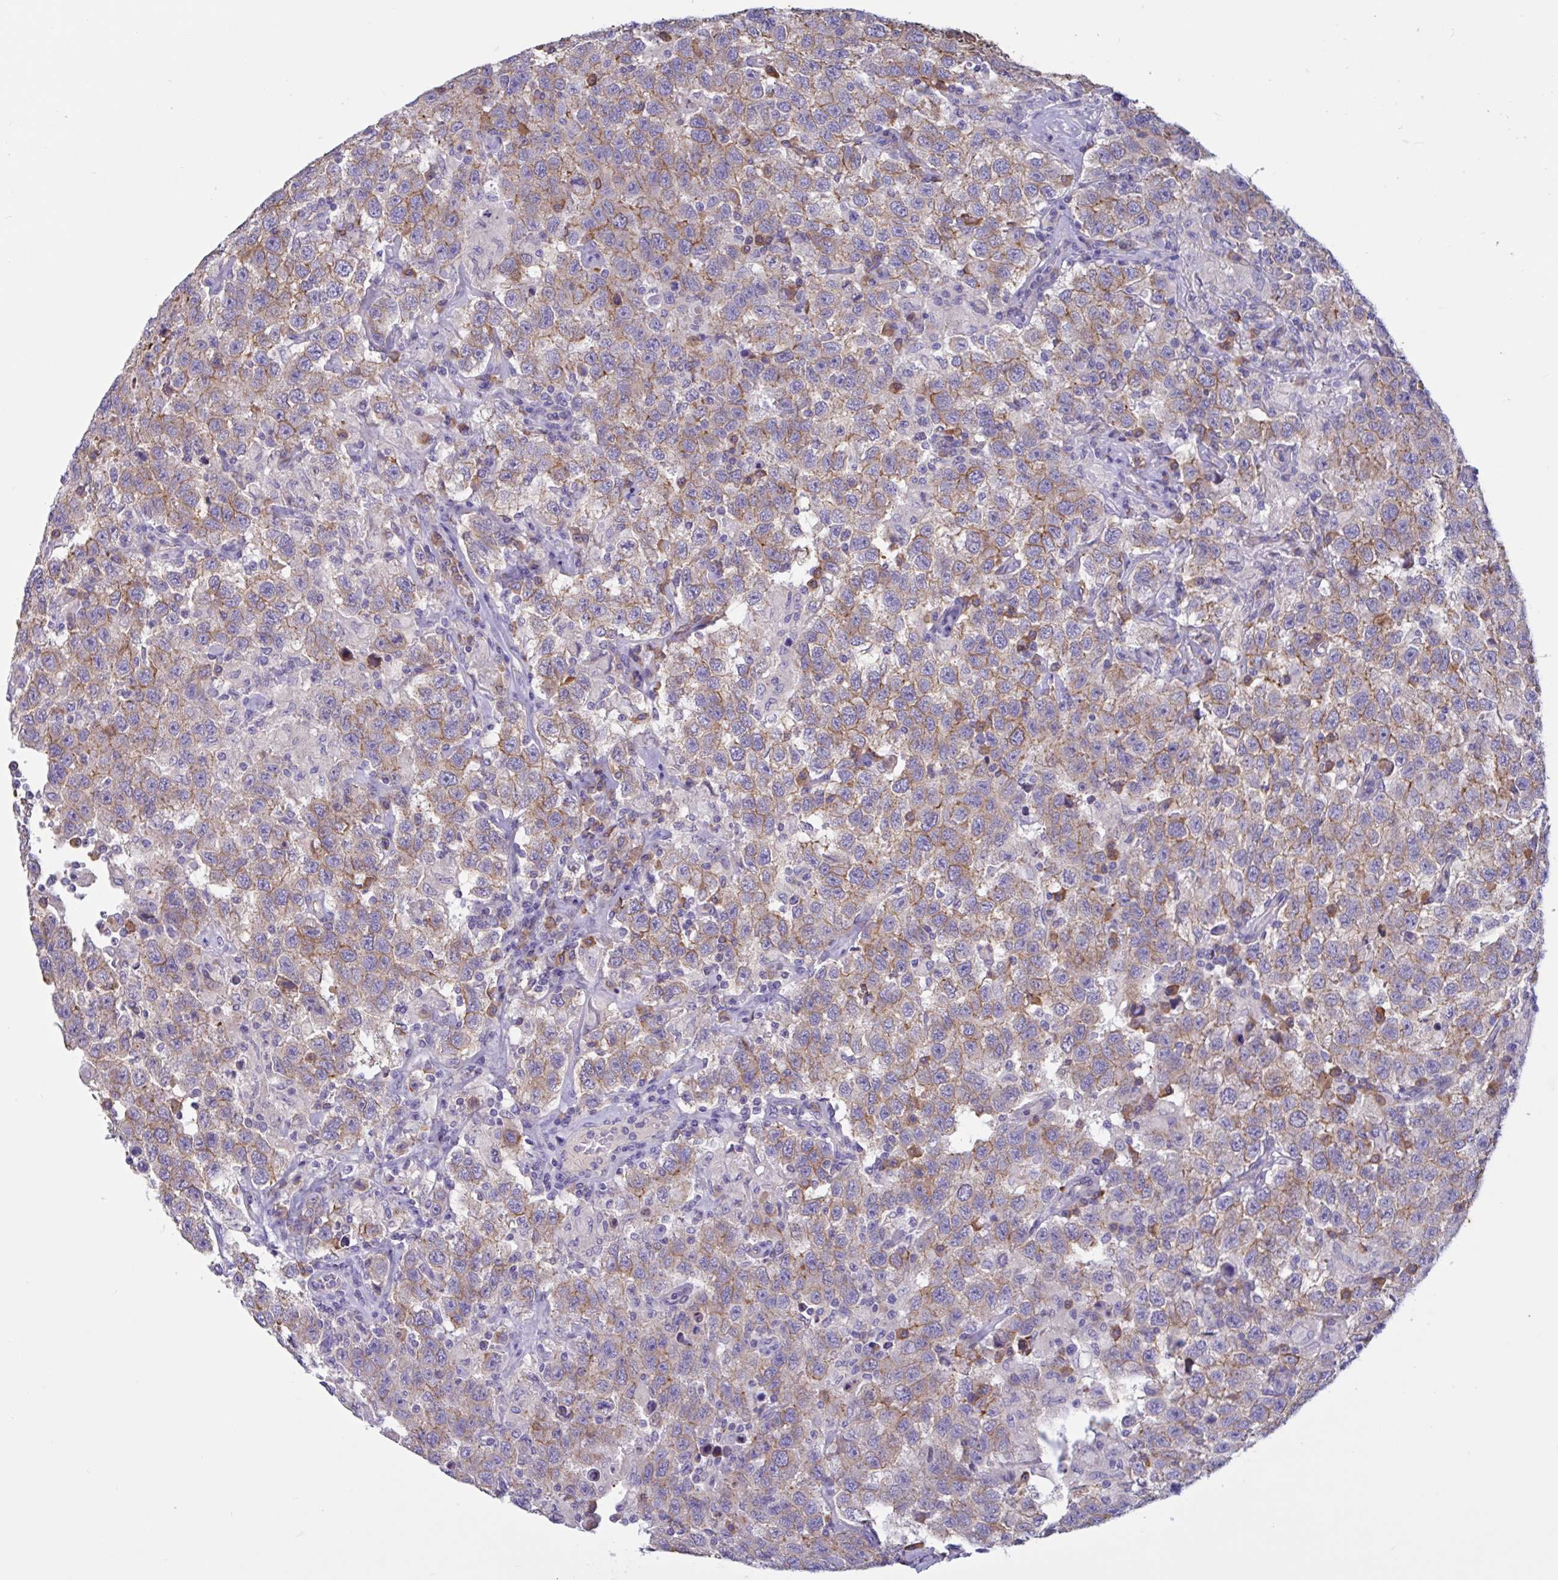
{"staining": {"intensity": "moderate", "quantity": "25%-75%", "location": "cytoplasmic/membranous"}, "tissue": "testis cancer", "cell_type": "Tumor cells", "image_type": "cancer", "snomed": [{"axis": "morphology", "description": "Seminoma, NOS"}, {"axis": "topography", "description": "Testis"}], "caption": "Immunohistochemistry image of testis cancer stained for a protein (brown), which exhibits medium levels of moderate cytoplasmic/membranous staining in about 25%-75% of tumor cells.", "gene": "SLC66A1", "patient": {"sex": "male", "age": 41}}